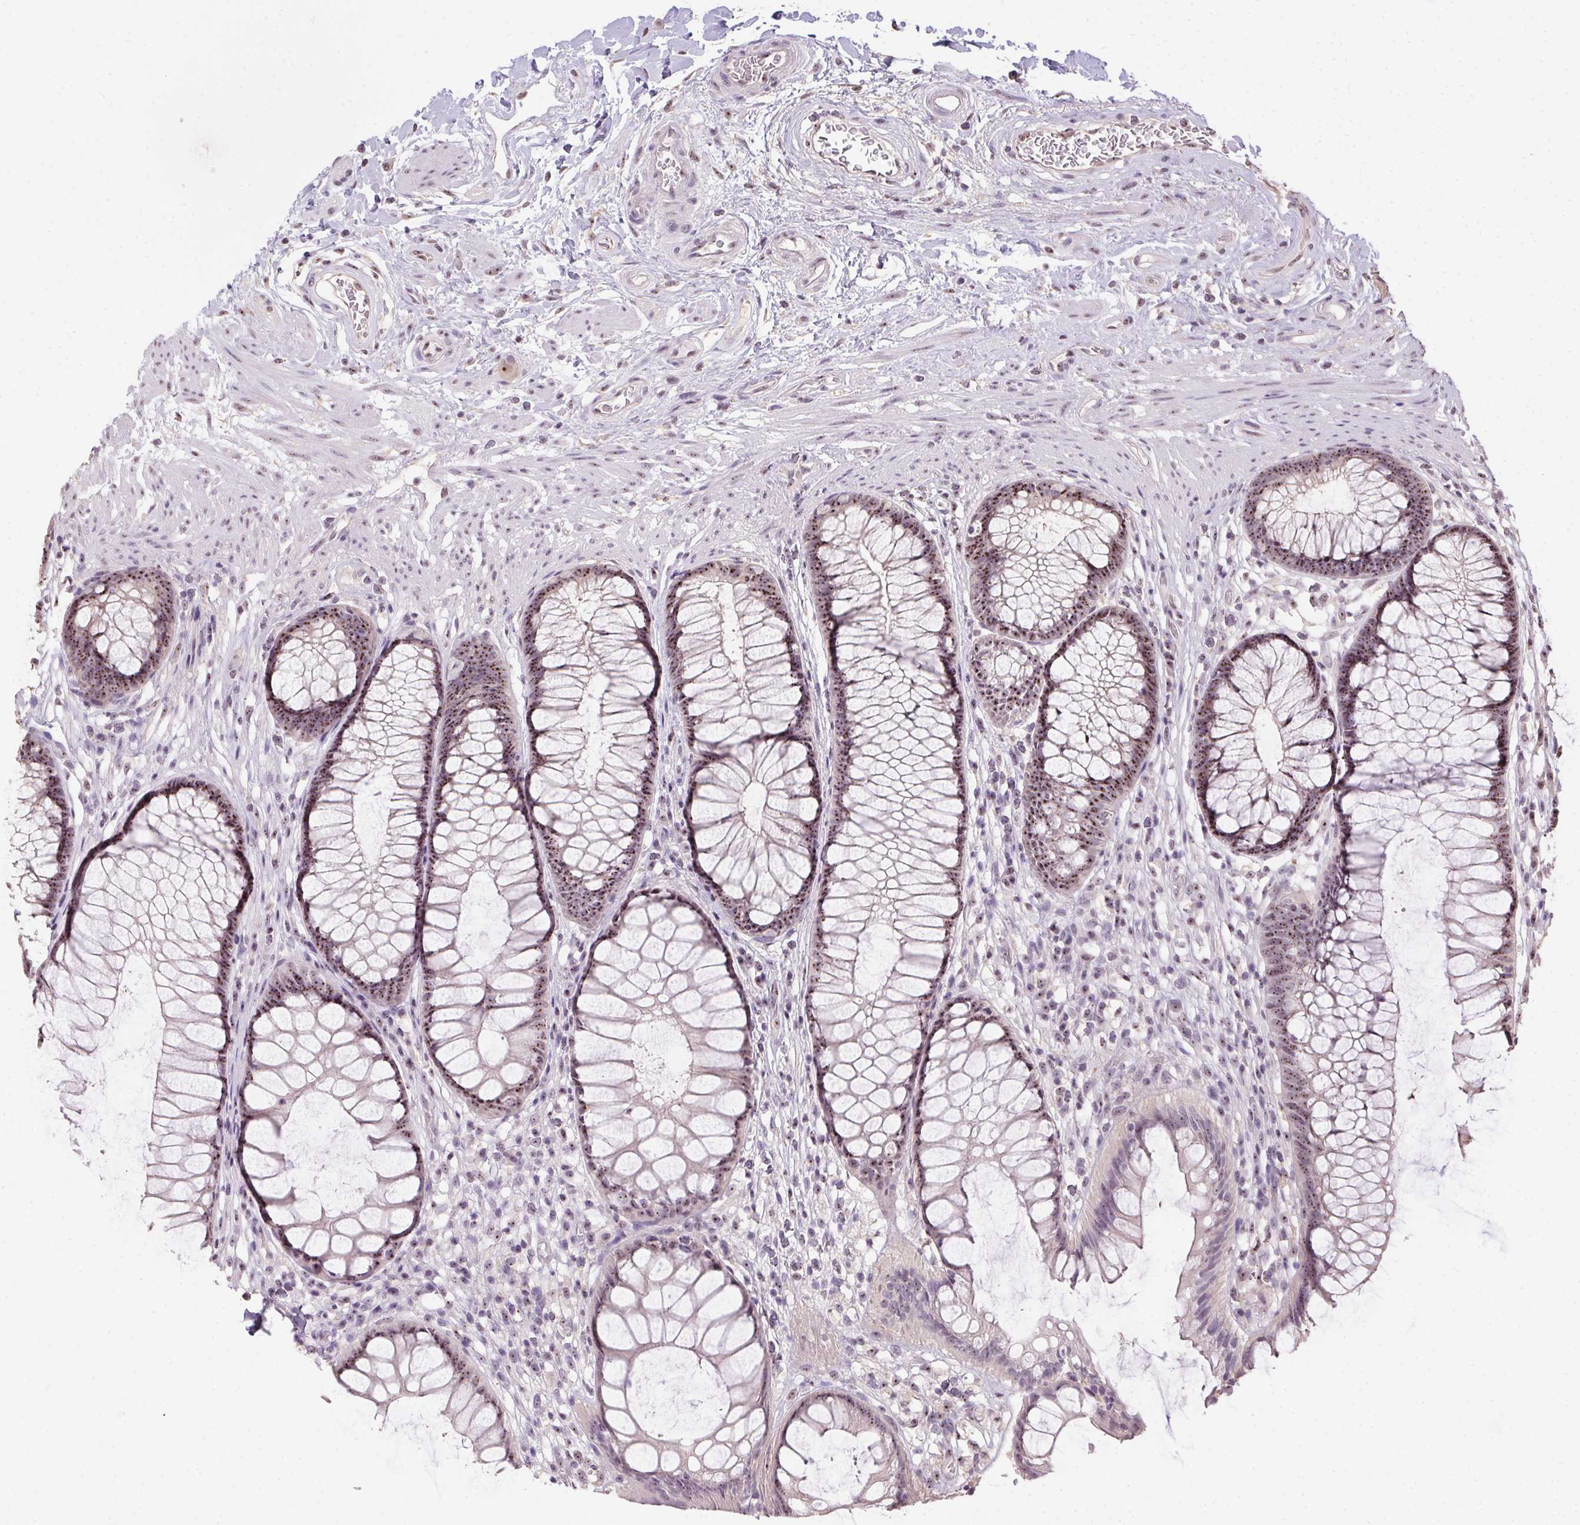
{"staining": {"intensity": "moderate", "quantity": ">75%", "location": "nuclear"}, "tissue": "rectum", "cell_type": "Glandular cells", "image_type": "normal", "snomed": [{"axis": "morphology", "description": "Normal tissue, NOS"}, {"axis": "topography", "description": "Smooth muscle"}, {"axis": "topography", "description": "Rectum"}], "caption": "The histopathology image shows a brown stain indicating the presence of a protein in the nuclear of glandular cells in rectum.", "gene": "BATF2", "patient": {"sex": "male", "age": 53}}